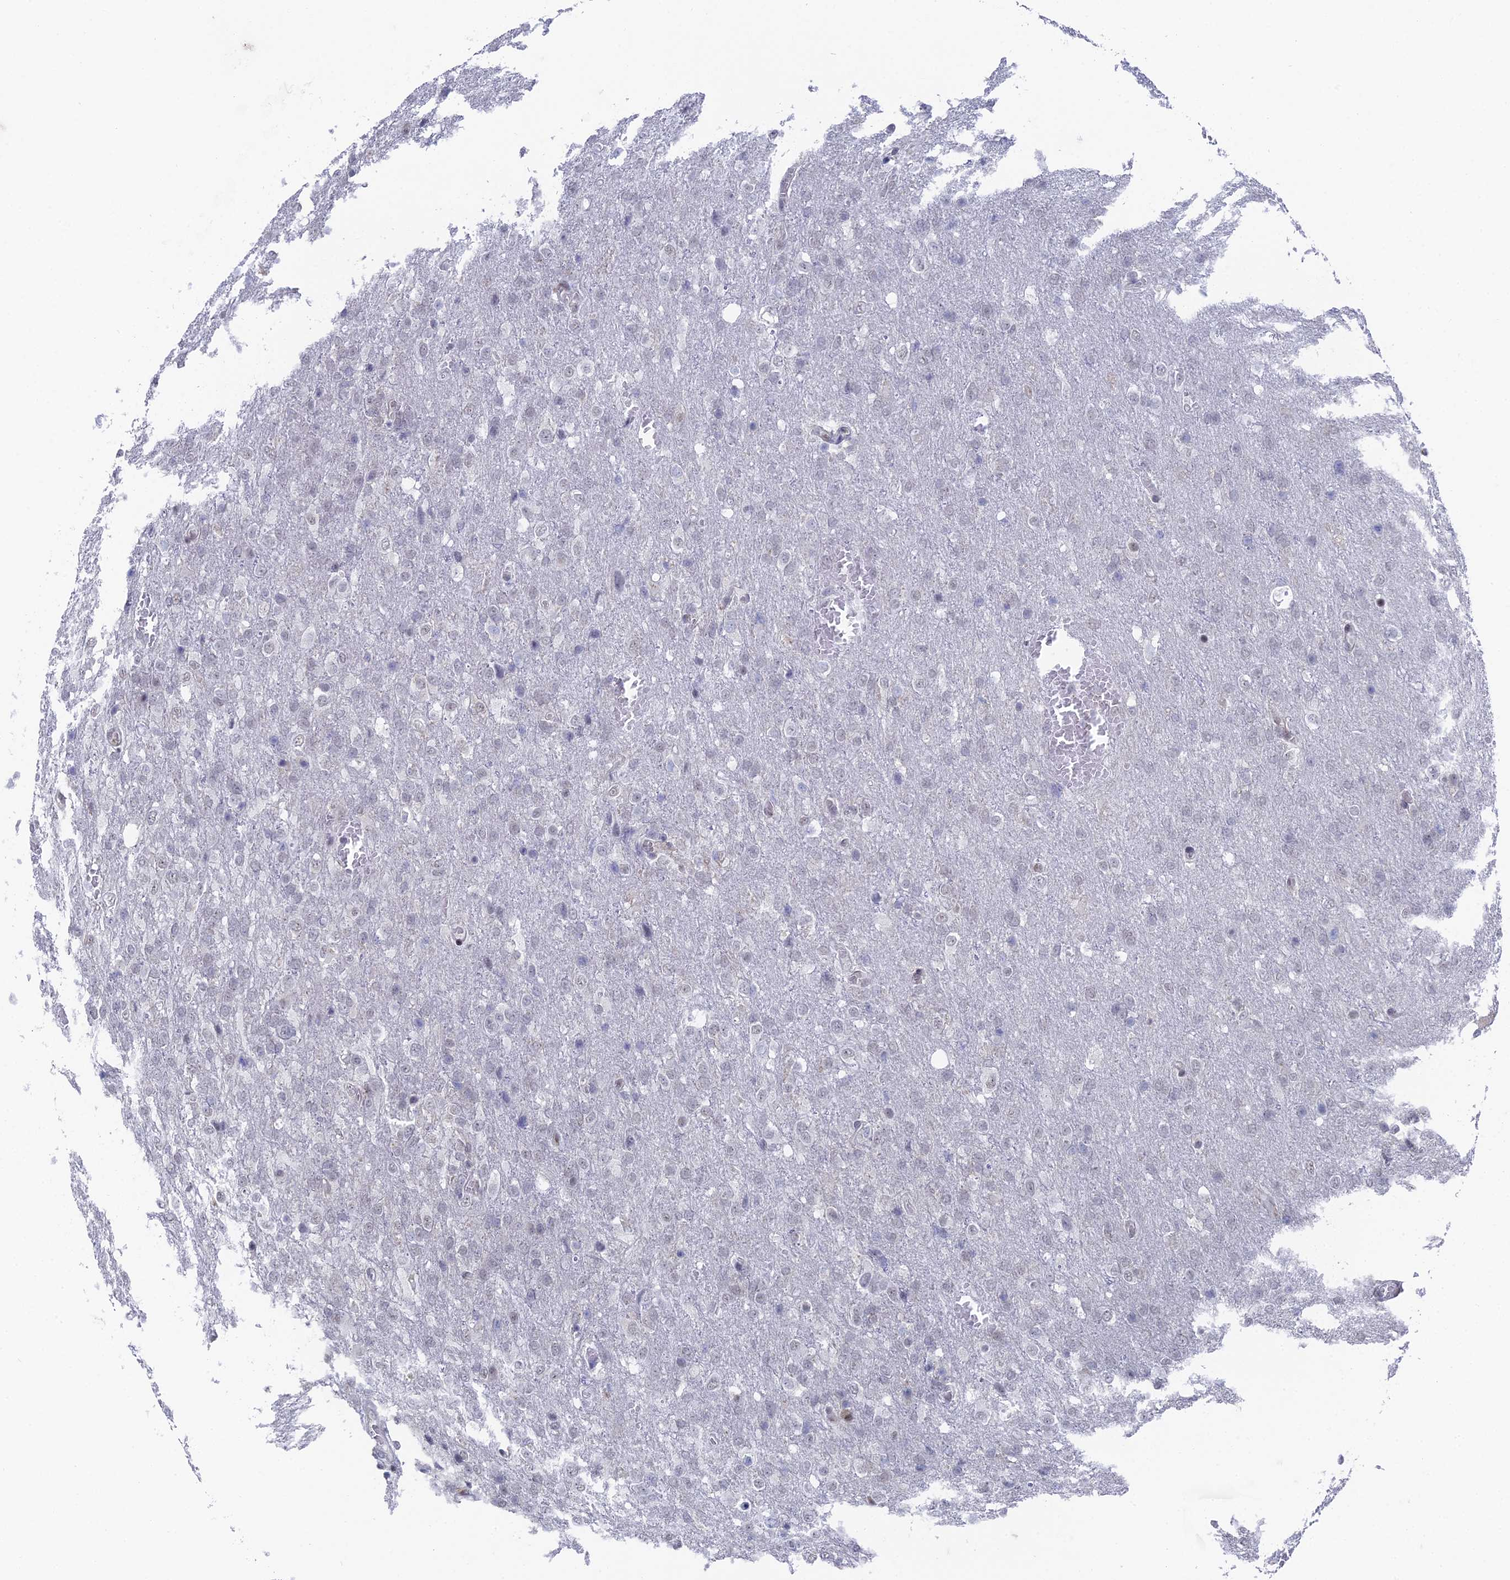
{"staining": {"intensity": "negative", "quantity": "none", "location": "none"}, "tissue": "glioma", "cell_type": "Tumor cells", "image_type": "cancer", "snomed": [{"axis": "morphology", "description": "Glioma, malignant, High grade"}, {"axis": "topography", "description": "Brain"}], "caption": "The histopathology image demonstrates no significant expression in tumor cells of malignant glioma (high-grade).", "gene": "FHIP2A", "patient": {"sex": "female", "age": 74}}